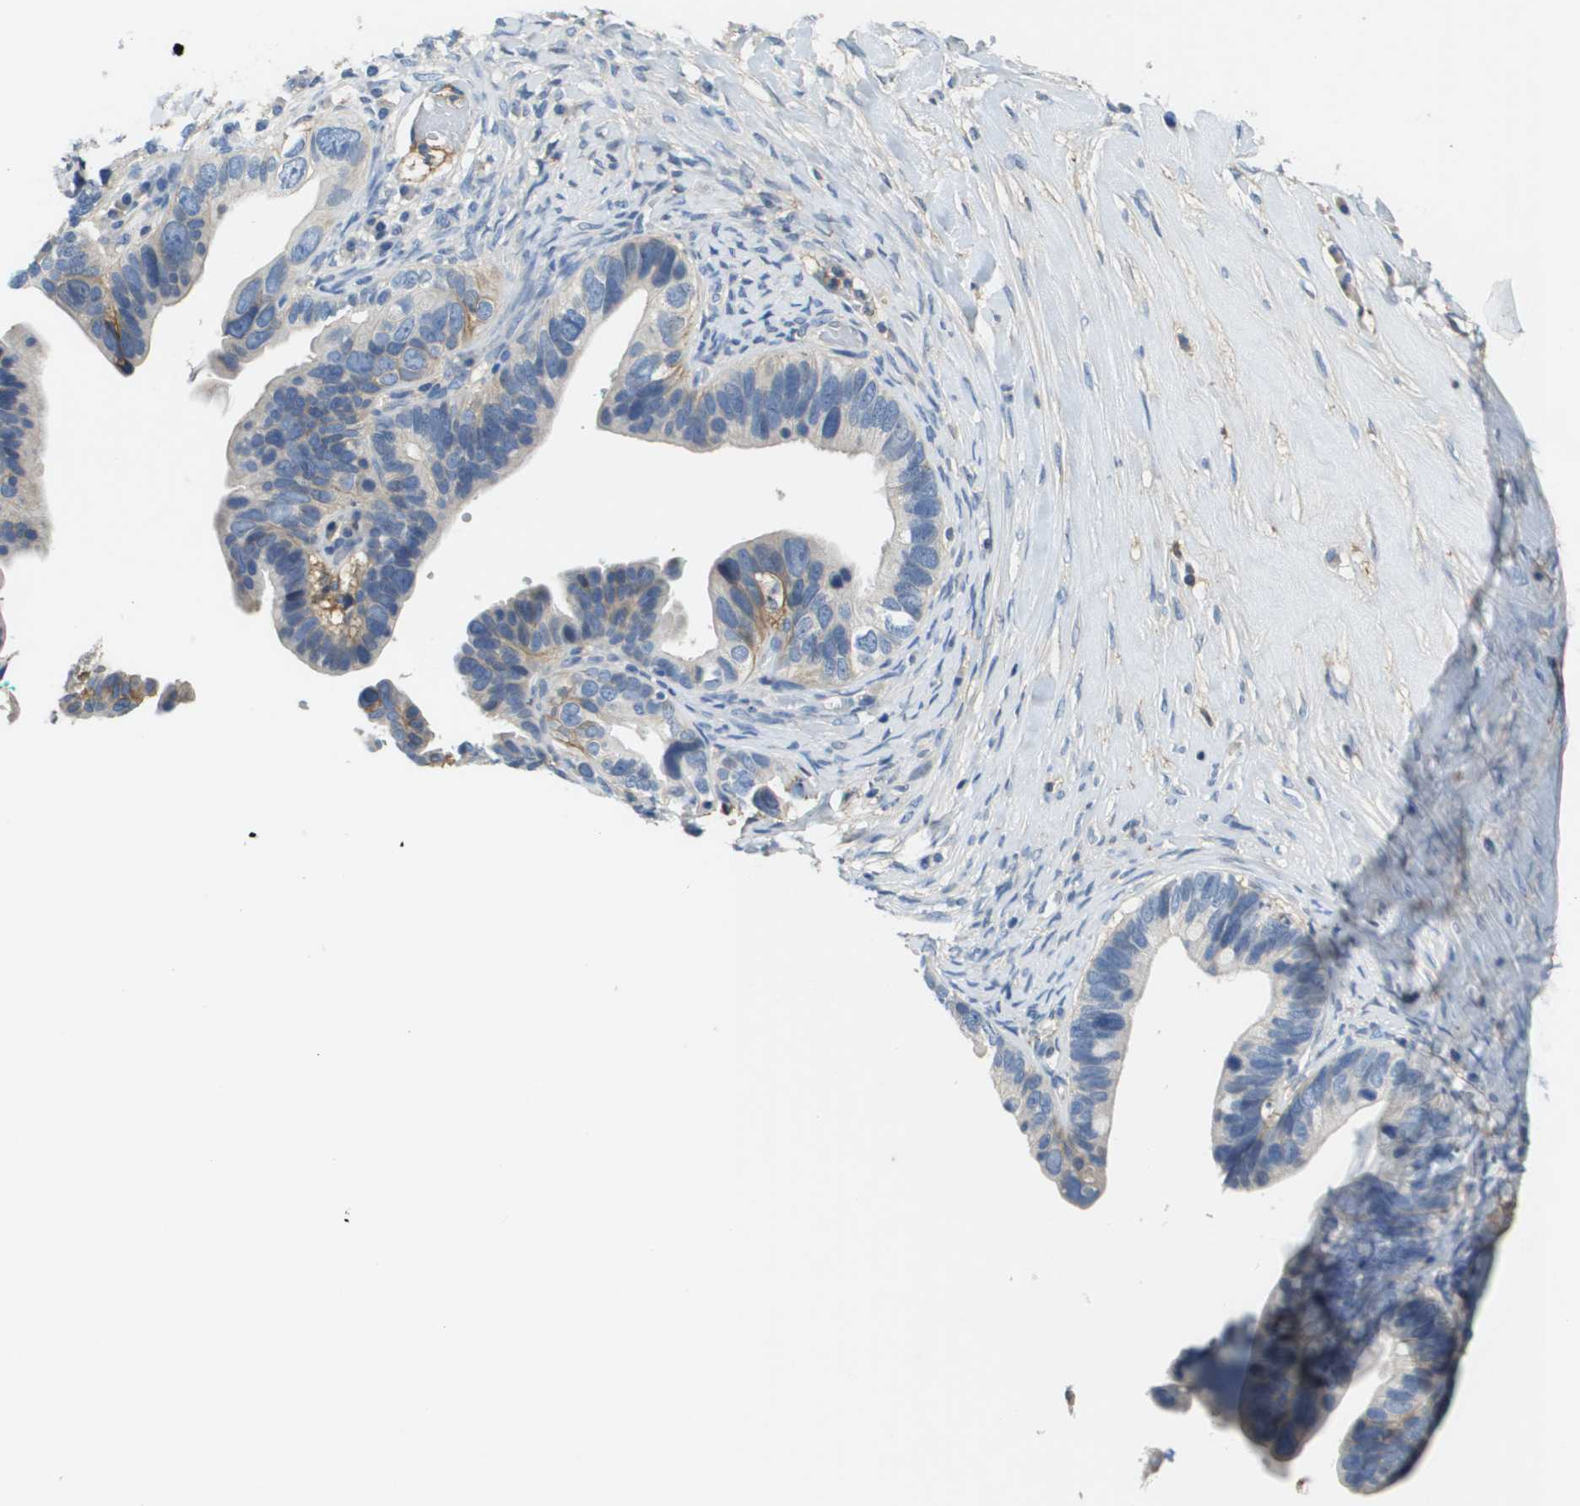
{"staining": {"intensity": "weak", "quantity": "<25%", "location": "cytoplasmic/membranous"}, "tissue": "ovarian cancer", "cell_type": "Tumor cells", "image_type": "cancer", "snomed": [{"axis": "morphology", "description": "Cystadenocarcinoma, serous, NOS"}, {"axis": "topography", "description": "Ovary"}], "caption": "This image is of ovarian cancer stained with IHC to label a protein in brown with the nuclei are counter-stained blue. There is no staining in tumor cells.", "gene": "SLC16A3", "patient": {"sex": "female", "age": 56}}